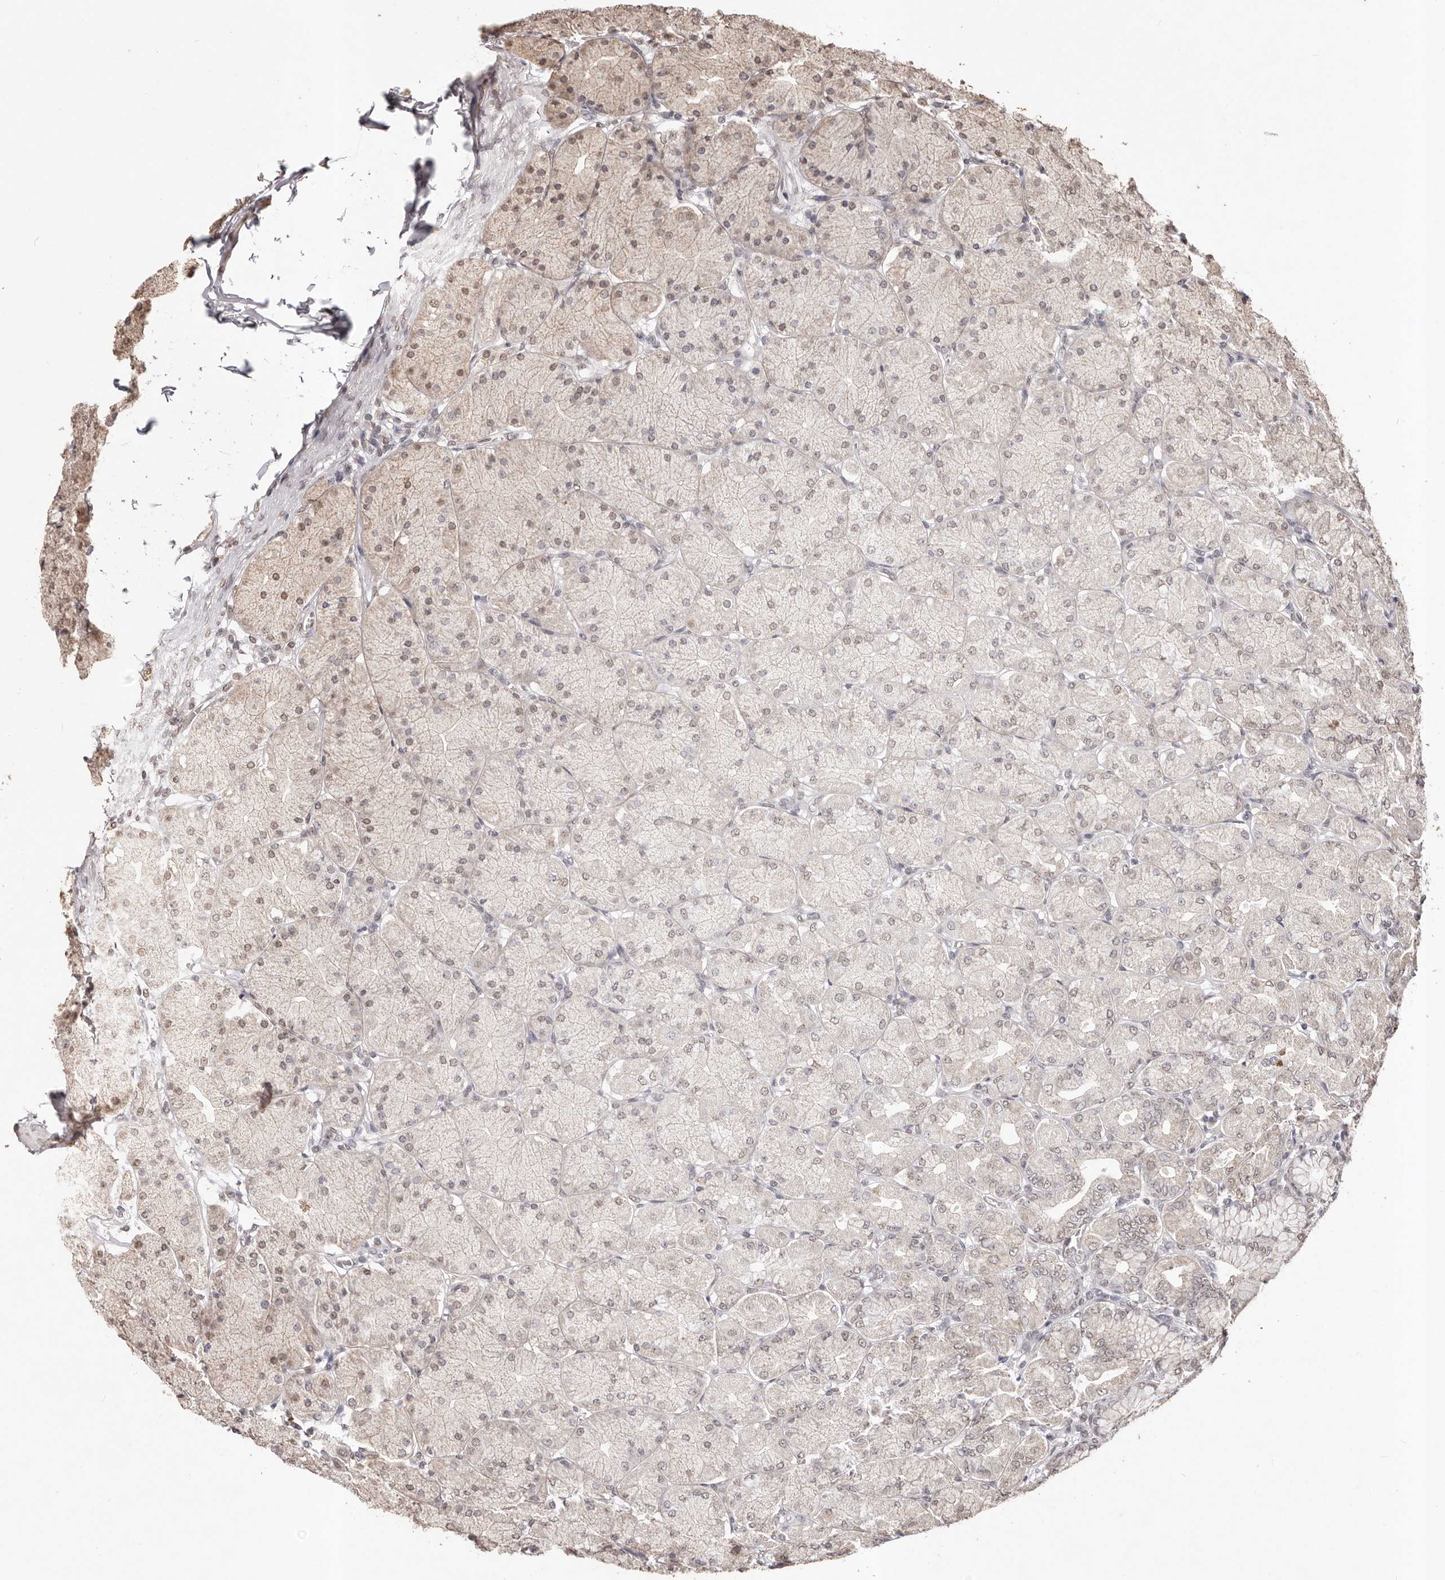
{"staining": {"intensity": "moderate", "quantity": "25%-75%", "location": "nuclear"}, "tissue": "stomach", "cell_type": "Glandular cells", "image_type": "normal", "snomed": [{"axis": "morphology", "description": "Normal tissue, NOS"}, {"axis": "topography", "description": "Stomach, upper"}], "caption": "Moderate nuclear protein staining is identified in approximately 25%-75% of glandular cells in stomach.", "gene": "RPS6KA5", "patient": {"sex": "female", "age": 56}}